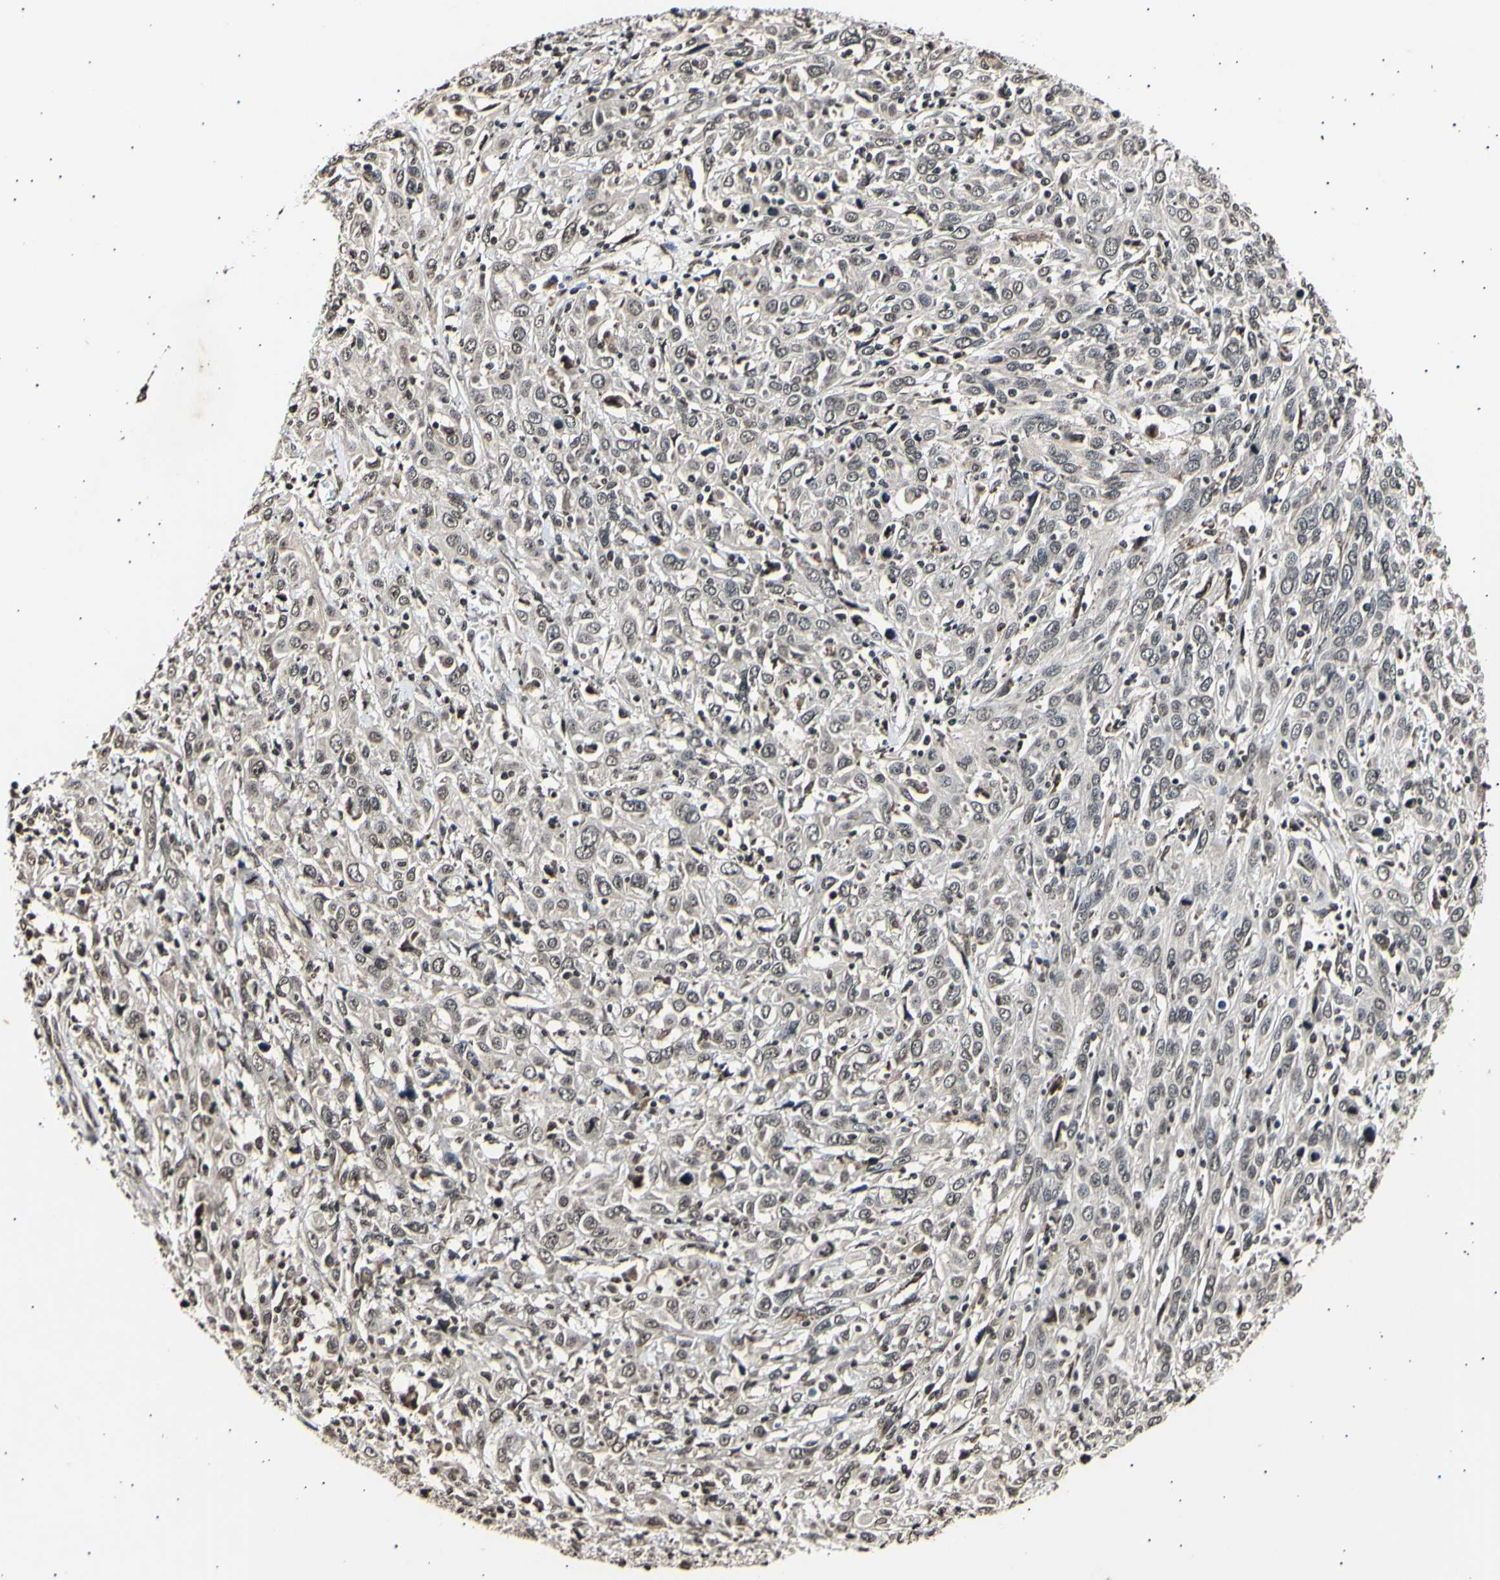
{"staining": {"intensity": "weak", "quantity": "25%-75%", "location": "cytoplasmic/membranous,nuclear"}, "tissue": "cervical cancer", "cell_type": "Tumor cells", "image_type": "cancer", "snomed": [{"axis": "morphology", "description": "Squamous cell carcinoma, NOS"}, {"axis": "topography", "description": "Cervix"}], "caption": "Protein positivity by immunohistochemistry shows weak cytoplasmic/membranous and nuclear positivity in about 25%-75% of tumor cells in cervical cancer. The protein of interest is stained brown, and the nuclei are stained in blue (DAB IHC with brightfield microscopy, high magnification).", "gene": "ANAPC7", "patient": {"sex": "female", "age": 46}}